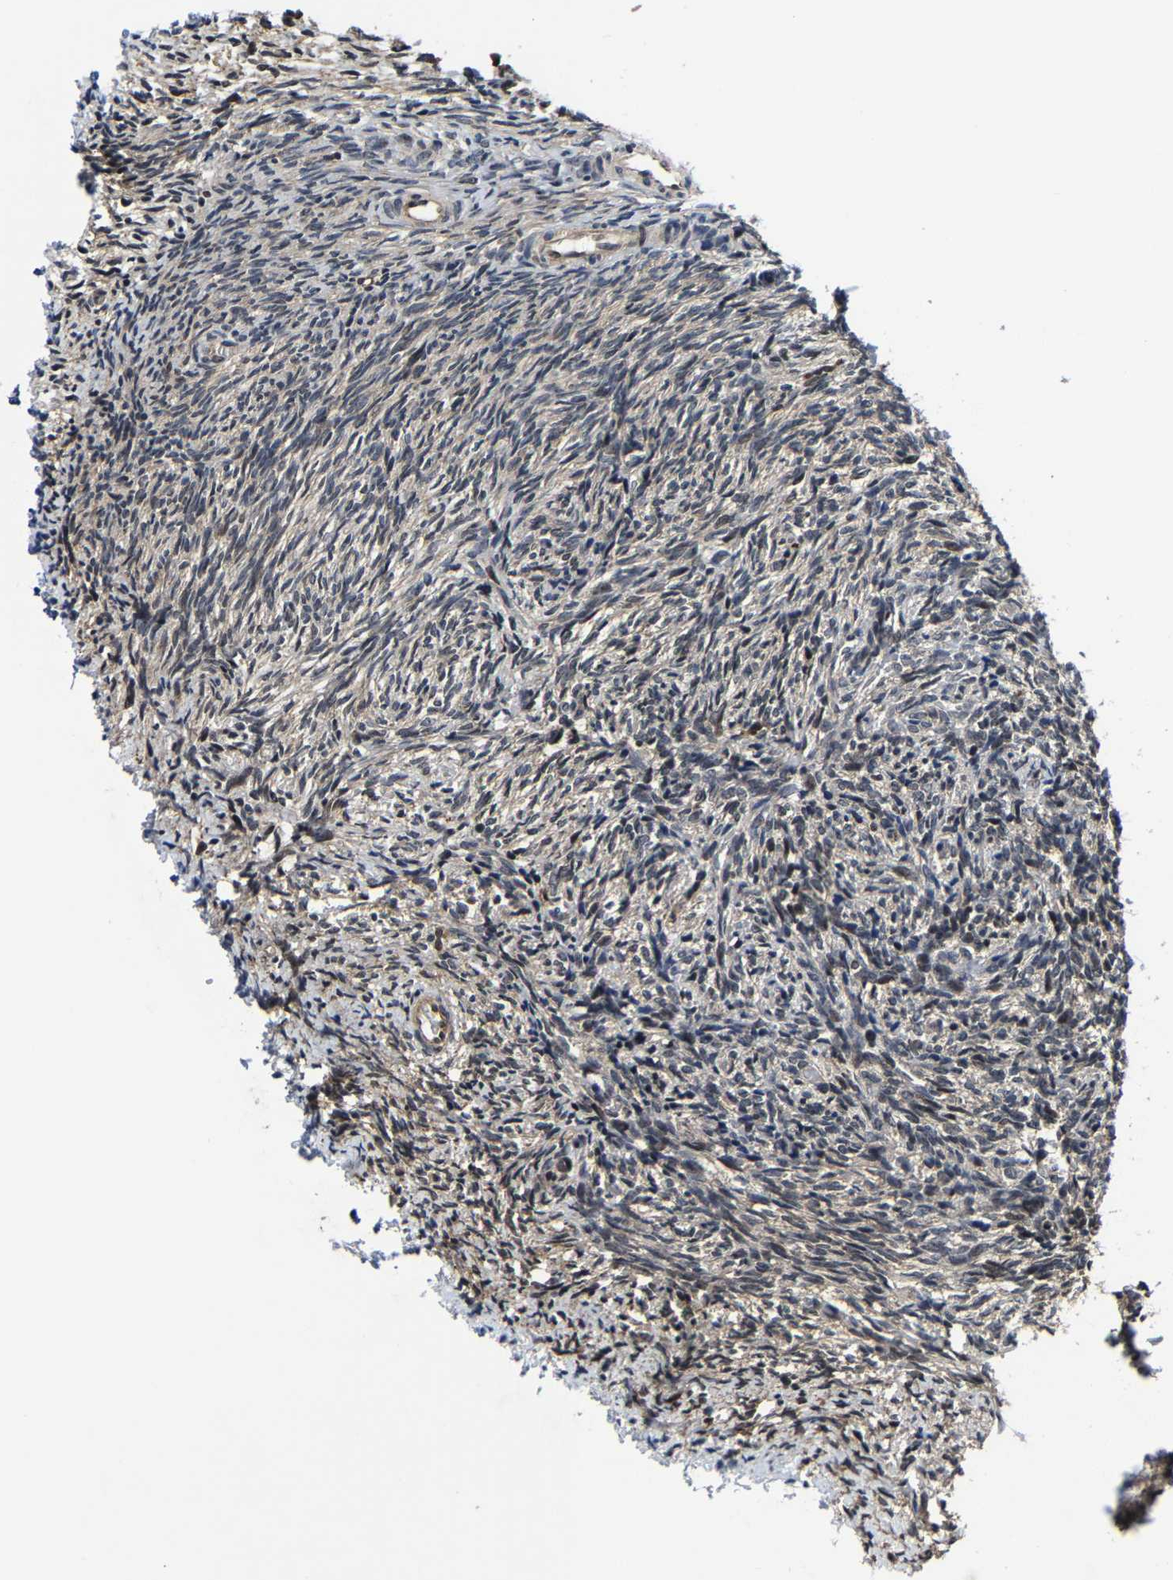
{"staining": {"intensity": "moderate", "quantity": "<25%", "location": "cytoplasmic/membranous,nuclear"}, "tissue": "ovary", "cell_type": "Follicle cells", "image_type": "normal", "snomed": [{"axis": "morphology", "description": "Normal tissue, NOS"}, {"axis": "topography", "description": "Ovary"}], "caption": "This photomicrograph reveals immunohistochemistry staining of normal ovary, with low moderate cytoplasmic/membranous,nuclear positivity in approximately <25% of follicle cells.", "gene": "ZCCHC7", "patient": {"sex": "female", "age": 41}}